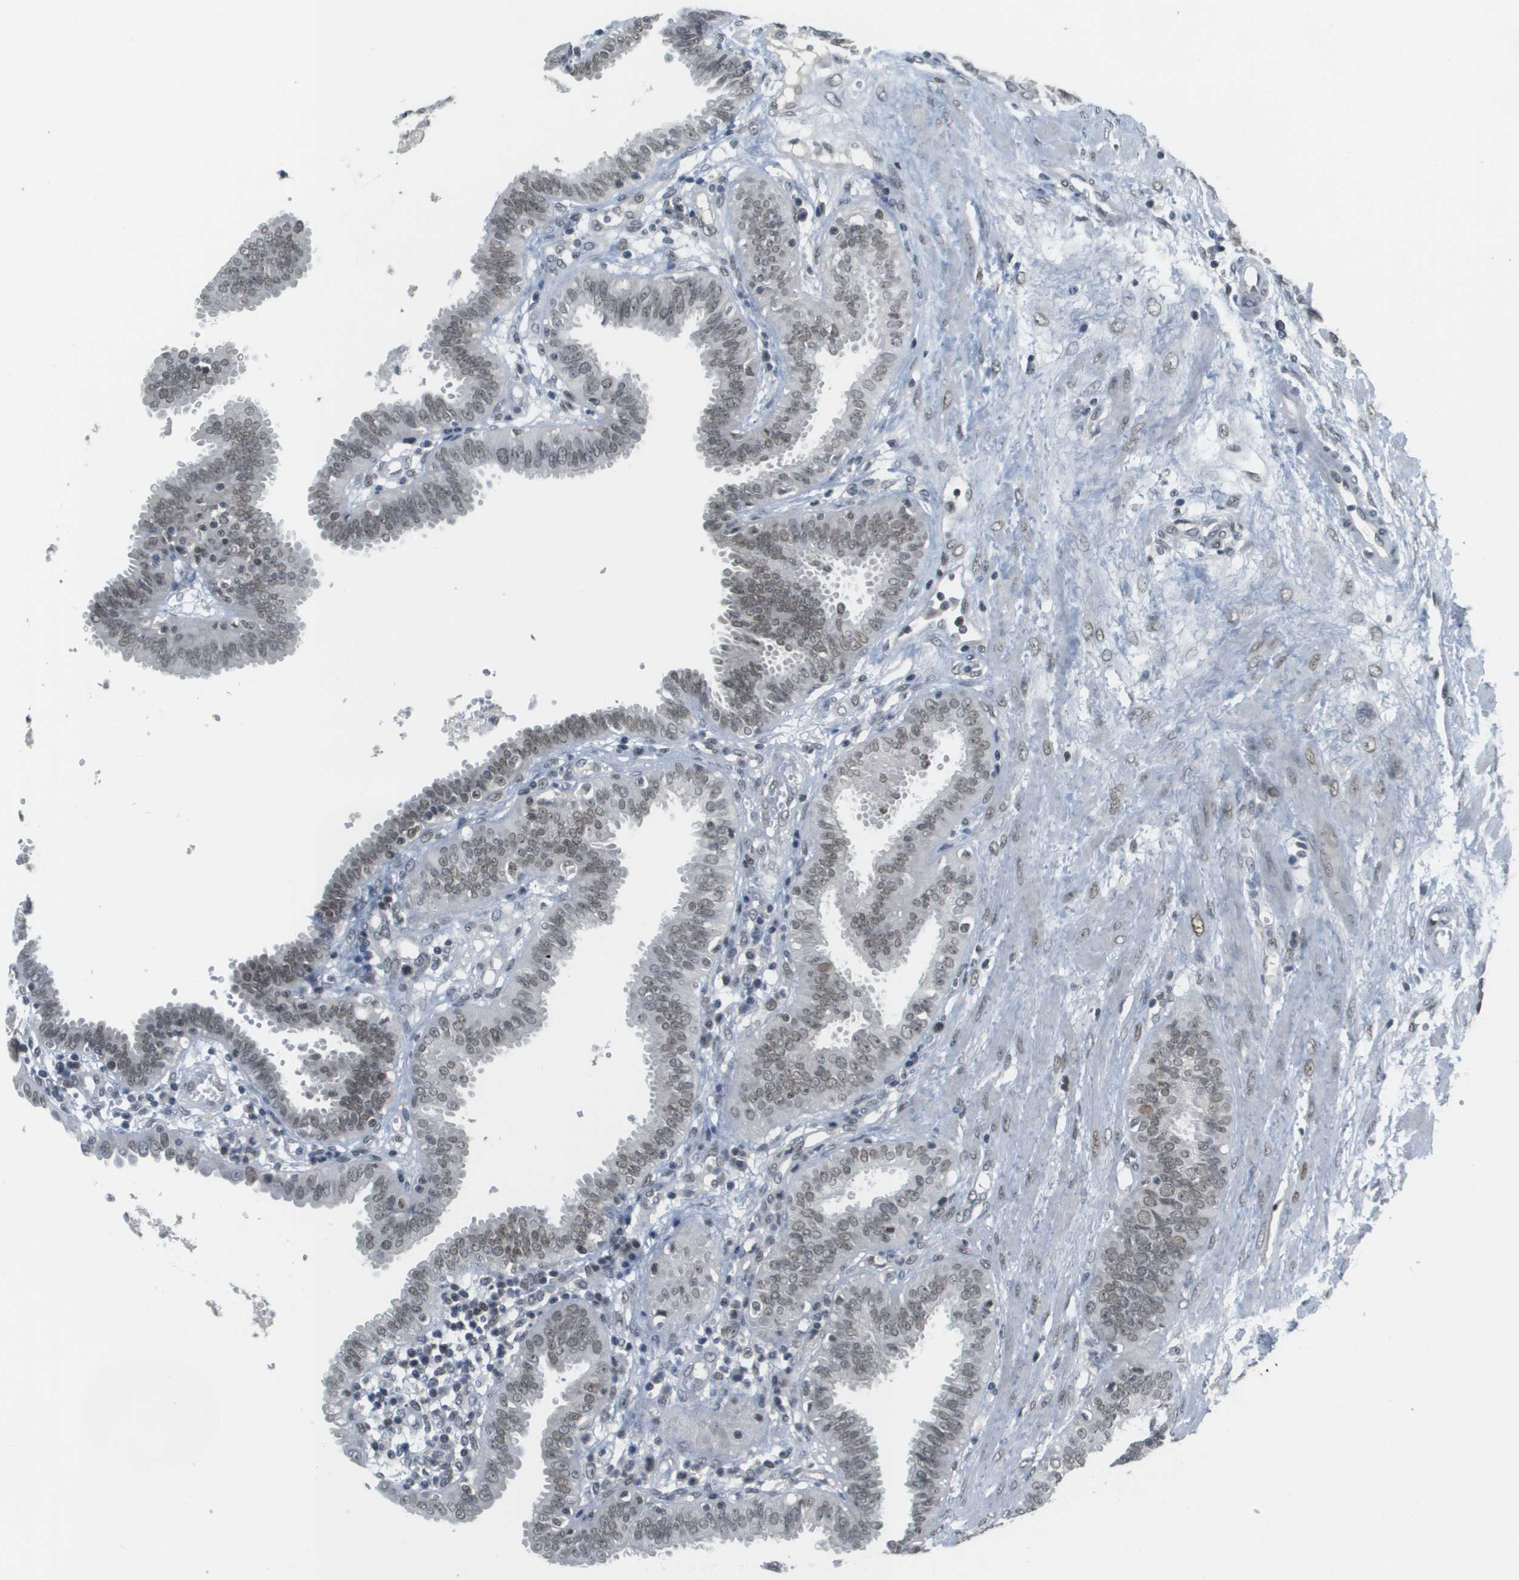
{"staining": {"intensity": "weak", "quantity": ">75%", "location": "nuclear"}, "tissue": "fallopian tube", "cell_type": "Glandular cells", "image_type": "normal", "snomed": [{"axis": "morphology", "description": "Normal tissue, NOS"}, {"axis": "topography", "description": "Fallopian tube"}], "caption": "Human fallopian tube stained for a protein (brown) shows weak nuclear positive positivity in approximately >75% of glandular cells.", "gene": "CBX5", "patient": {"sex": "female", "age": 32}}